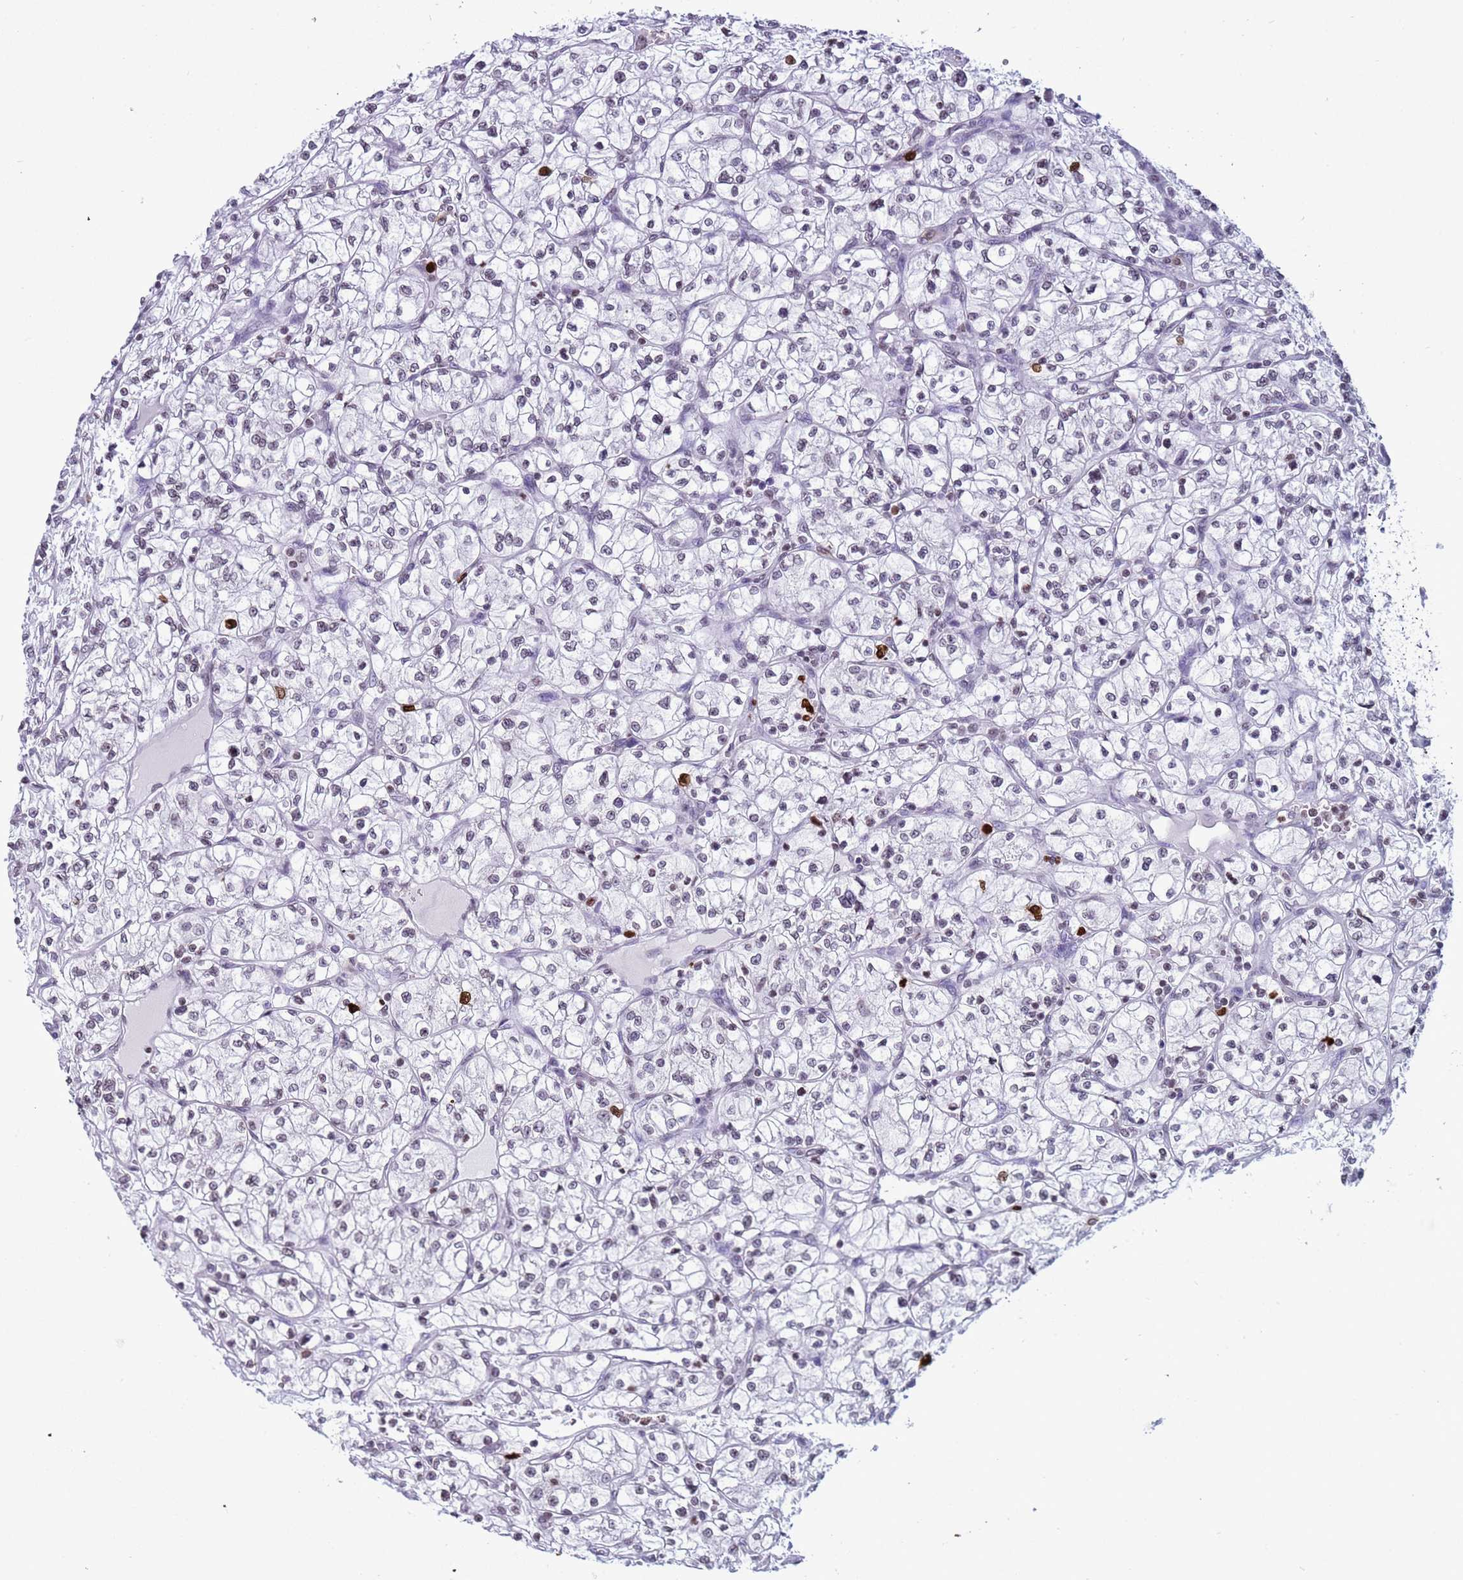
{"staining": {"intensity": "strong", "quantity": "<25%", "location": "nuclear"}, "tissue": "renal cancer", "cell_type": "Tumor cells", "image_type": "cancer", "snomed": [{"axis": "morphology", "description": "Adenocarcinoma, NOS"}, {"axis": "topography", "description": "Kidney"}], "caption": "High-magnification brightfield microscopy of renal cancer stained with DAB (3,3'-diaminobenzidine) (brown) and counterstained with hematoxylin (blue). tumor cells exhibit strong nuclear positivity is present in about<25% of cells.", "gene": "H4C8", "patient": {"sex": "female", "age": 64}}